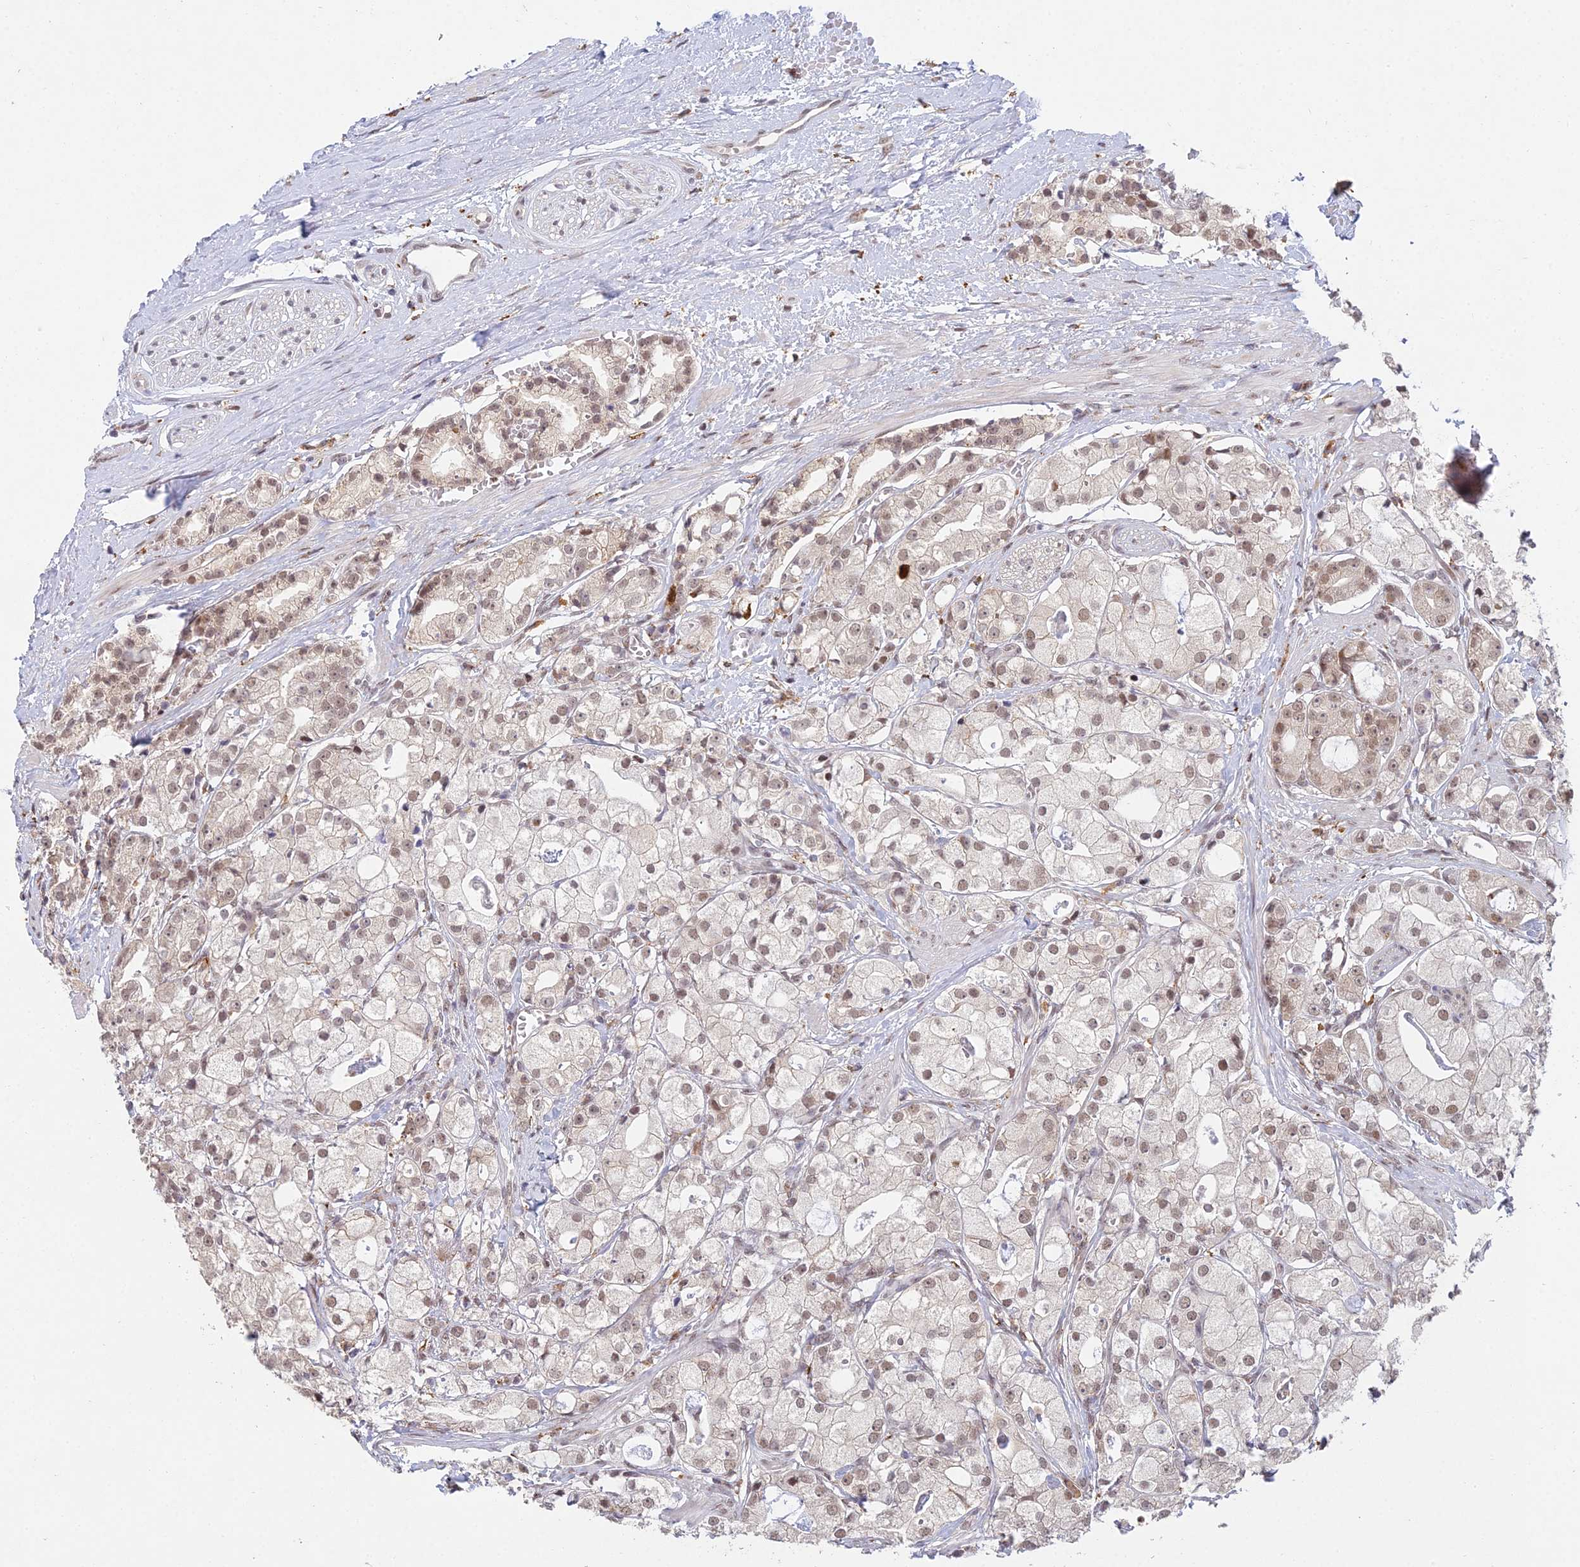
{"staining": {"intensity": "moderate", "quantity": ">75%", "location": "nuclear"}, "tissue": "prostate cancer", "cell_type": "Tumor cells", "image_type": "cancer", "snomed": [{"axis": "morphology", "description": "Adenocarcinoma, High grade"}, {"axis": "topography", "description": "Prostate"}], "caption": "Prostate adenocarcinoma (high-grade) stained with immunohistochemistry (IHC) shows moderate nuclear positivity in approximately >75% of tumor cells. (Brightfield microscopy of DAB IHC at high magnification).", "gene": "ABHD17A", "patient": {"sex": "male", "age": 71}}